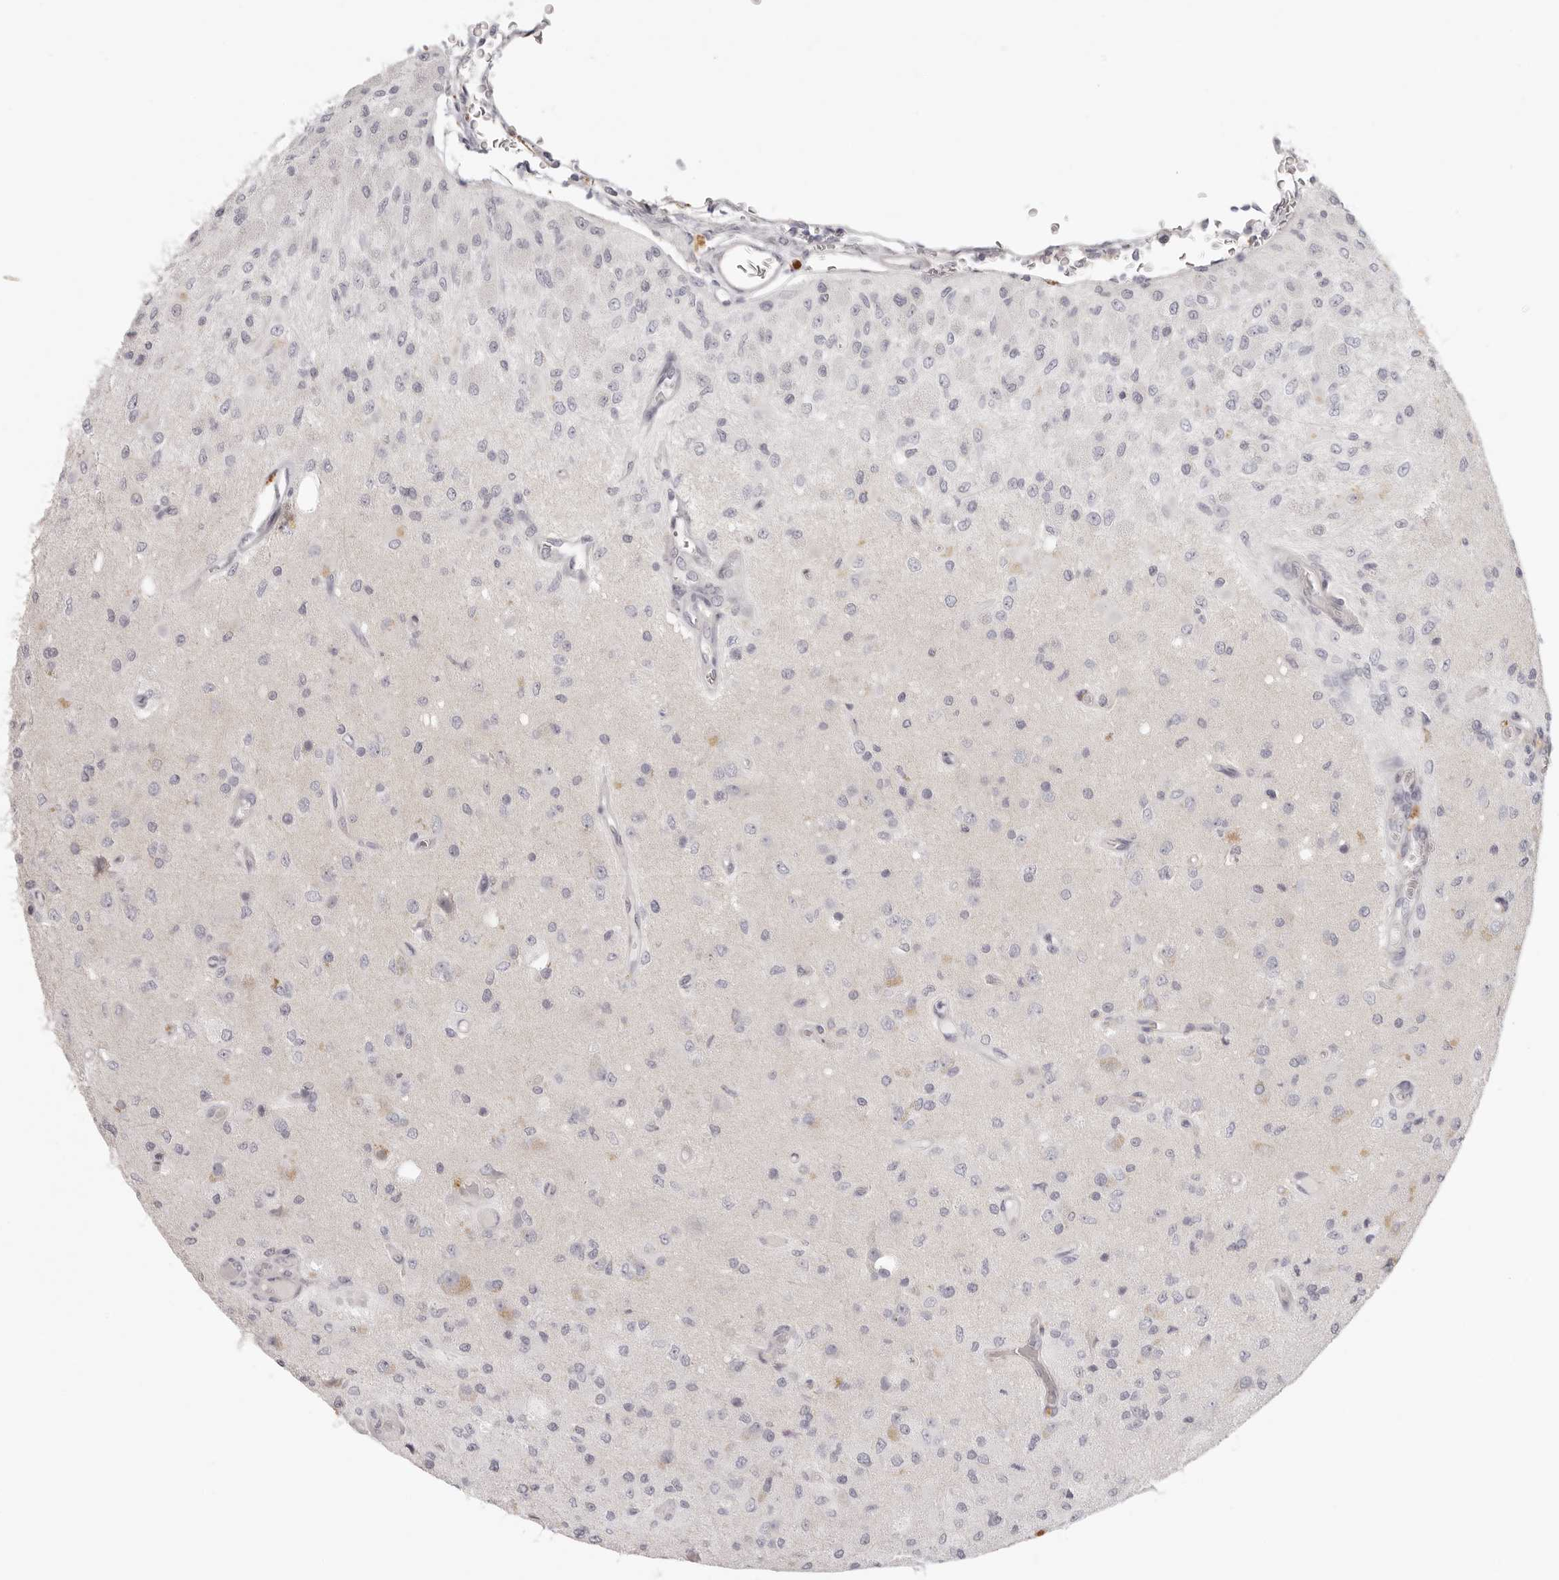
{"staining": {"intensity": "negative", "quantity": "none", "location": "none"}, "tissue": "glioma", "cell_type": "Tumor cells", "image_type": "cancer", "snomed": [{"axis": "morphology", "description": "Normal tissue, NOS"}, {"axis": "morphology", "description": "Glioma, malignant, High grade"}, {"axis": "topography", "description": "Cerebral cortex"}], "caption": "Immunohistochemistry micrograph of glioma stained for a protein (brown), which demonstrates no staining in tumor cells.", "gene": "RXFP1", "patient": {"sex": "male", "age": 77}}